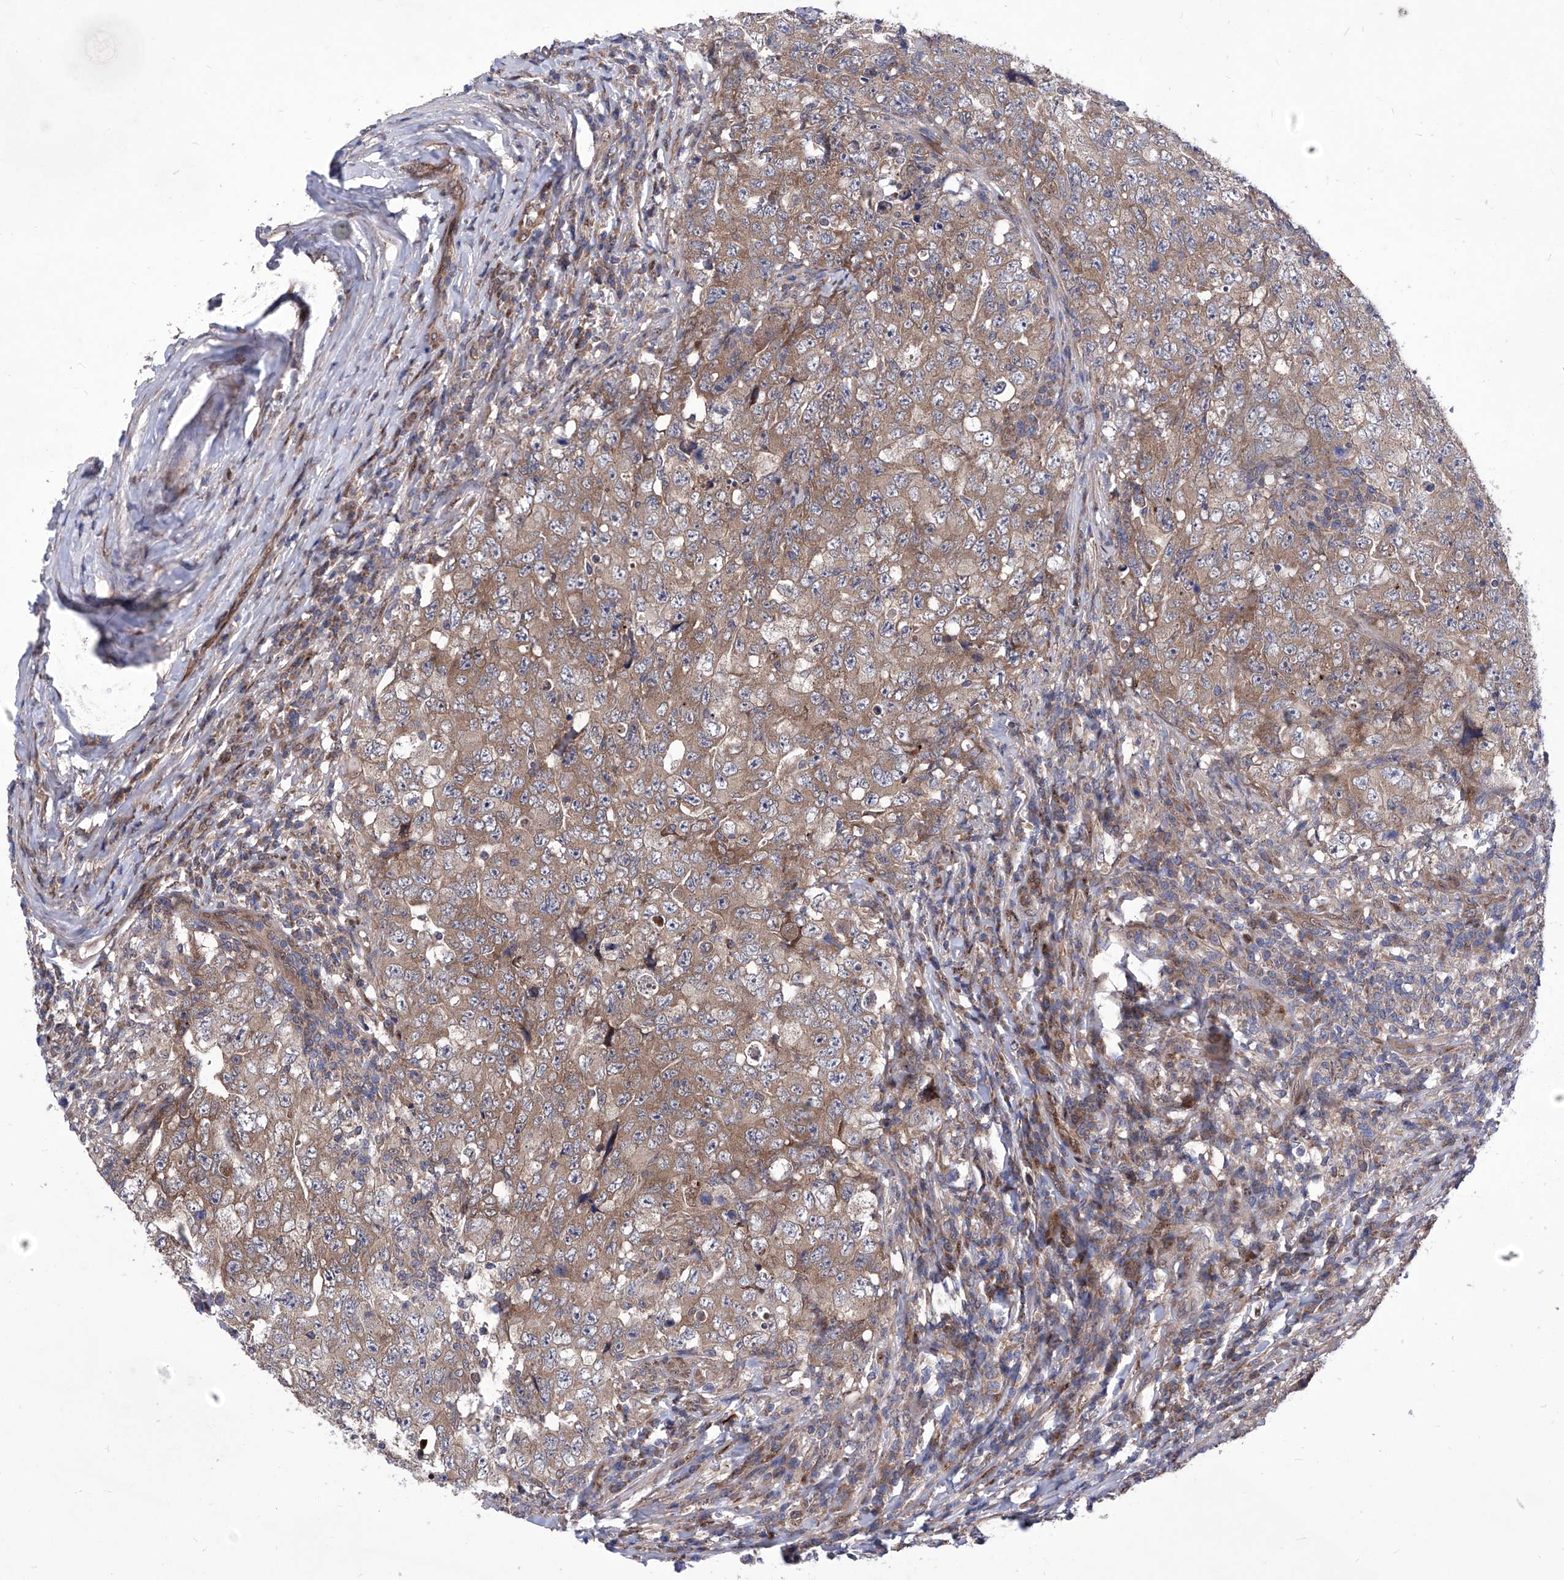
{"staining": {"intensity": "moderate", "quantity": ">75%", "location": "cytoplasmic/membranous"}, "tissue": "testis cancer", "cell_type": "Tumor cells", "image_type": "cancer", "snomed": [{"axis": "morphology", "description": "Carcinoma, Embryonal, NOS"}, {"axis": "topography", "description": "Testis"}], "caption": "Immunohistochemistry (IHC) histopathology image of neoplastic tissue: testis cancer stained using IHC demonstrates medium levels of moderate protein expression localized specifically in the cytoplasmic/membranous of tumor cells, appearing as a cytoplasmic/membranous brown color.", "gene": "KTI12", "patient": {"sex": "male", "age": 26}}